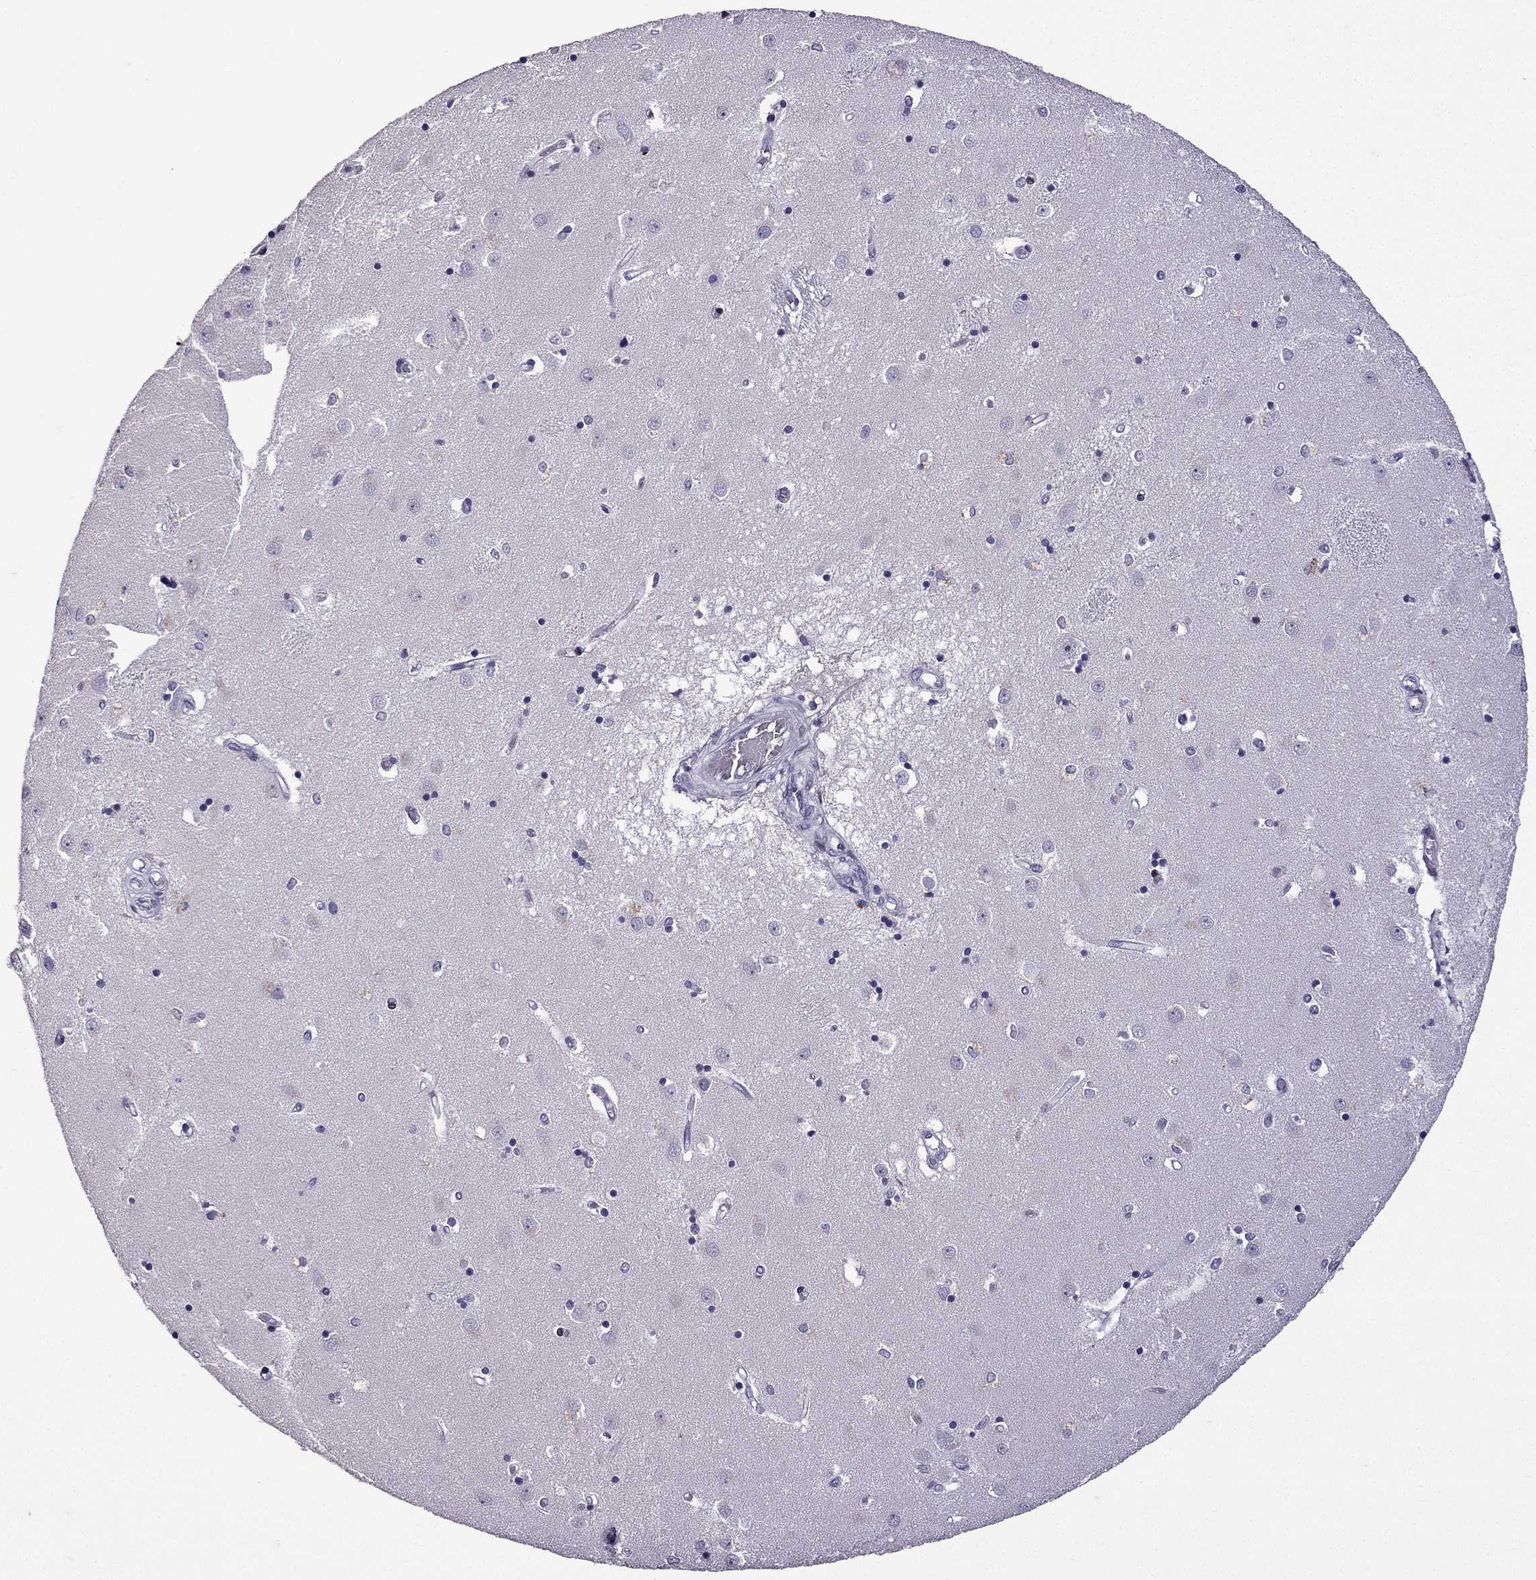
{"staining": {"intensity": "negative", "quantity": "none", "location": "none"}, "tissue": "caudate", "cell_type": "Glial cells", "image_type": "normal", "snomed": [{"axis": "morphology", "description": "Normal tissue, NOS"}, {"axis": "topography", "description": "Lateral ventricle wall"}], "caption": "DAB (3,3'-diaminobenzidine) immunohistochemical staining of normal human caudate demonstrates no significant positivity in glial cells.", "gene": "TTN", "patient": {"sex": "male", "age": 54}}